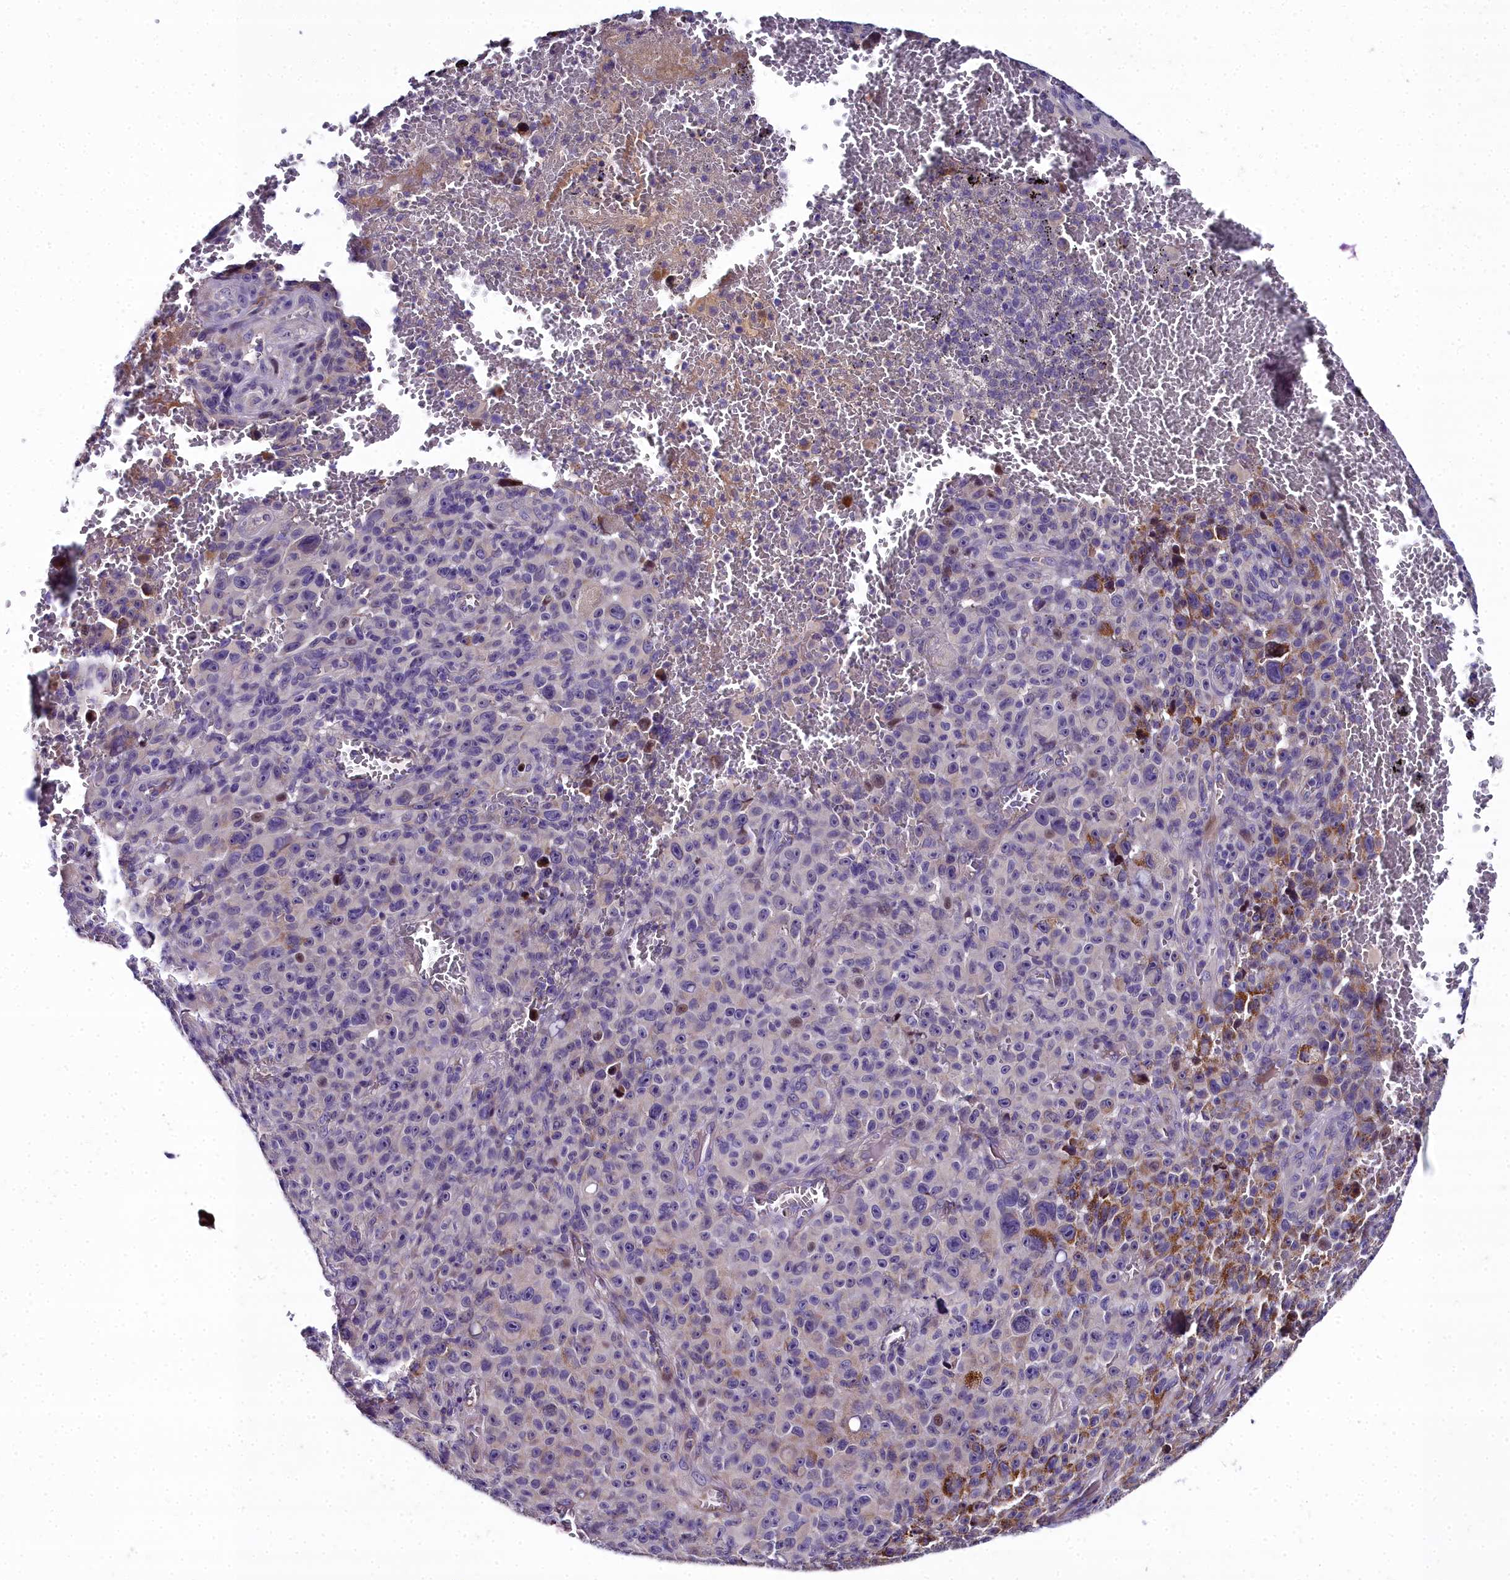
{"staining": {"intensity": "negative", "quantity": "none", "location": "none"}, "tissue": "melanoma", "cell_type": "Tumor cells", "image_type": "cancer", "snomed": [{"axis": "morphology", "description": "Malignant melanoma, NOS"}, {"axis": "topography", "description": "Skin"}], "caption": "IHC of human malignant melanoma displays no staining in tumor cells.", "gene": "NT5M", "patient": {"sex": "female", "age": 82}}